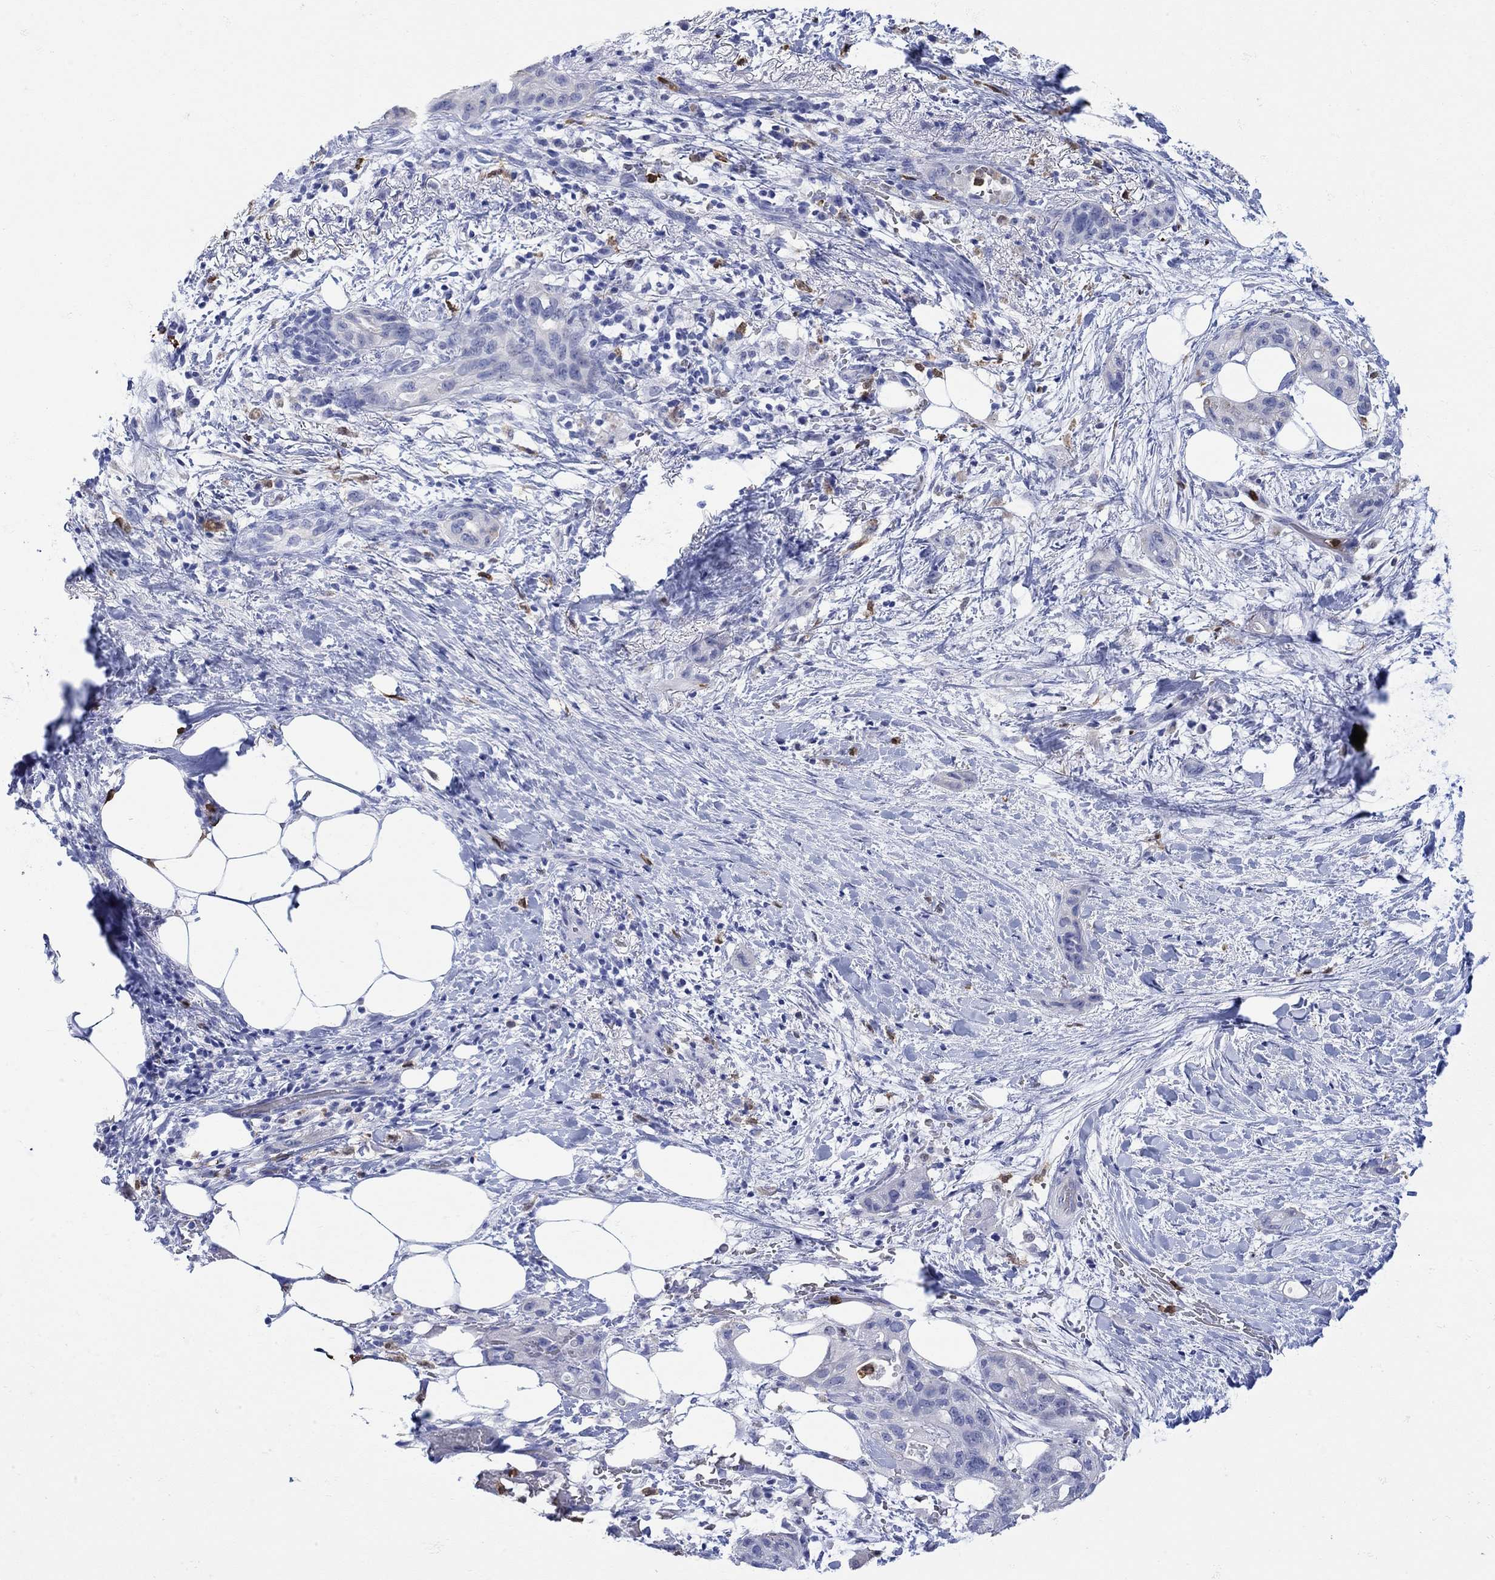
{"staining": {"intensity": "negative", "quantity": "none", "location": "none"}, "tissue": "pancreatic cancer", "cell_type": "Tumor cells", "image_type": "cancer", "snomed": [{"axis": "morphology", "description": "Adenocarcinoma, NOS"}, {"axis": "topography", "description": "Pancreas"}], "caption": "Human pancreatic cancer stained for a protein using immunohistochemistry demonstrates no expression in tumor cells.", "gene": "LINGO3", "patient": {"sex": "female", "age": 72}}